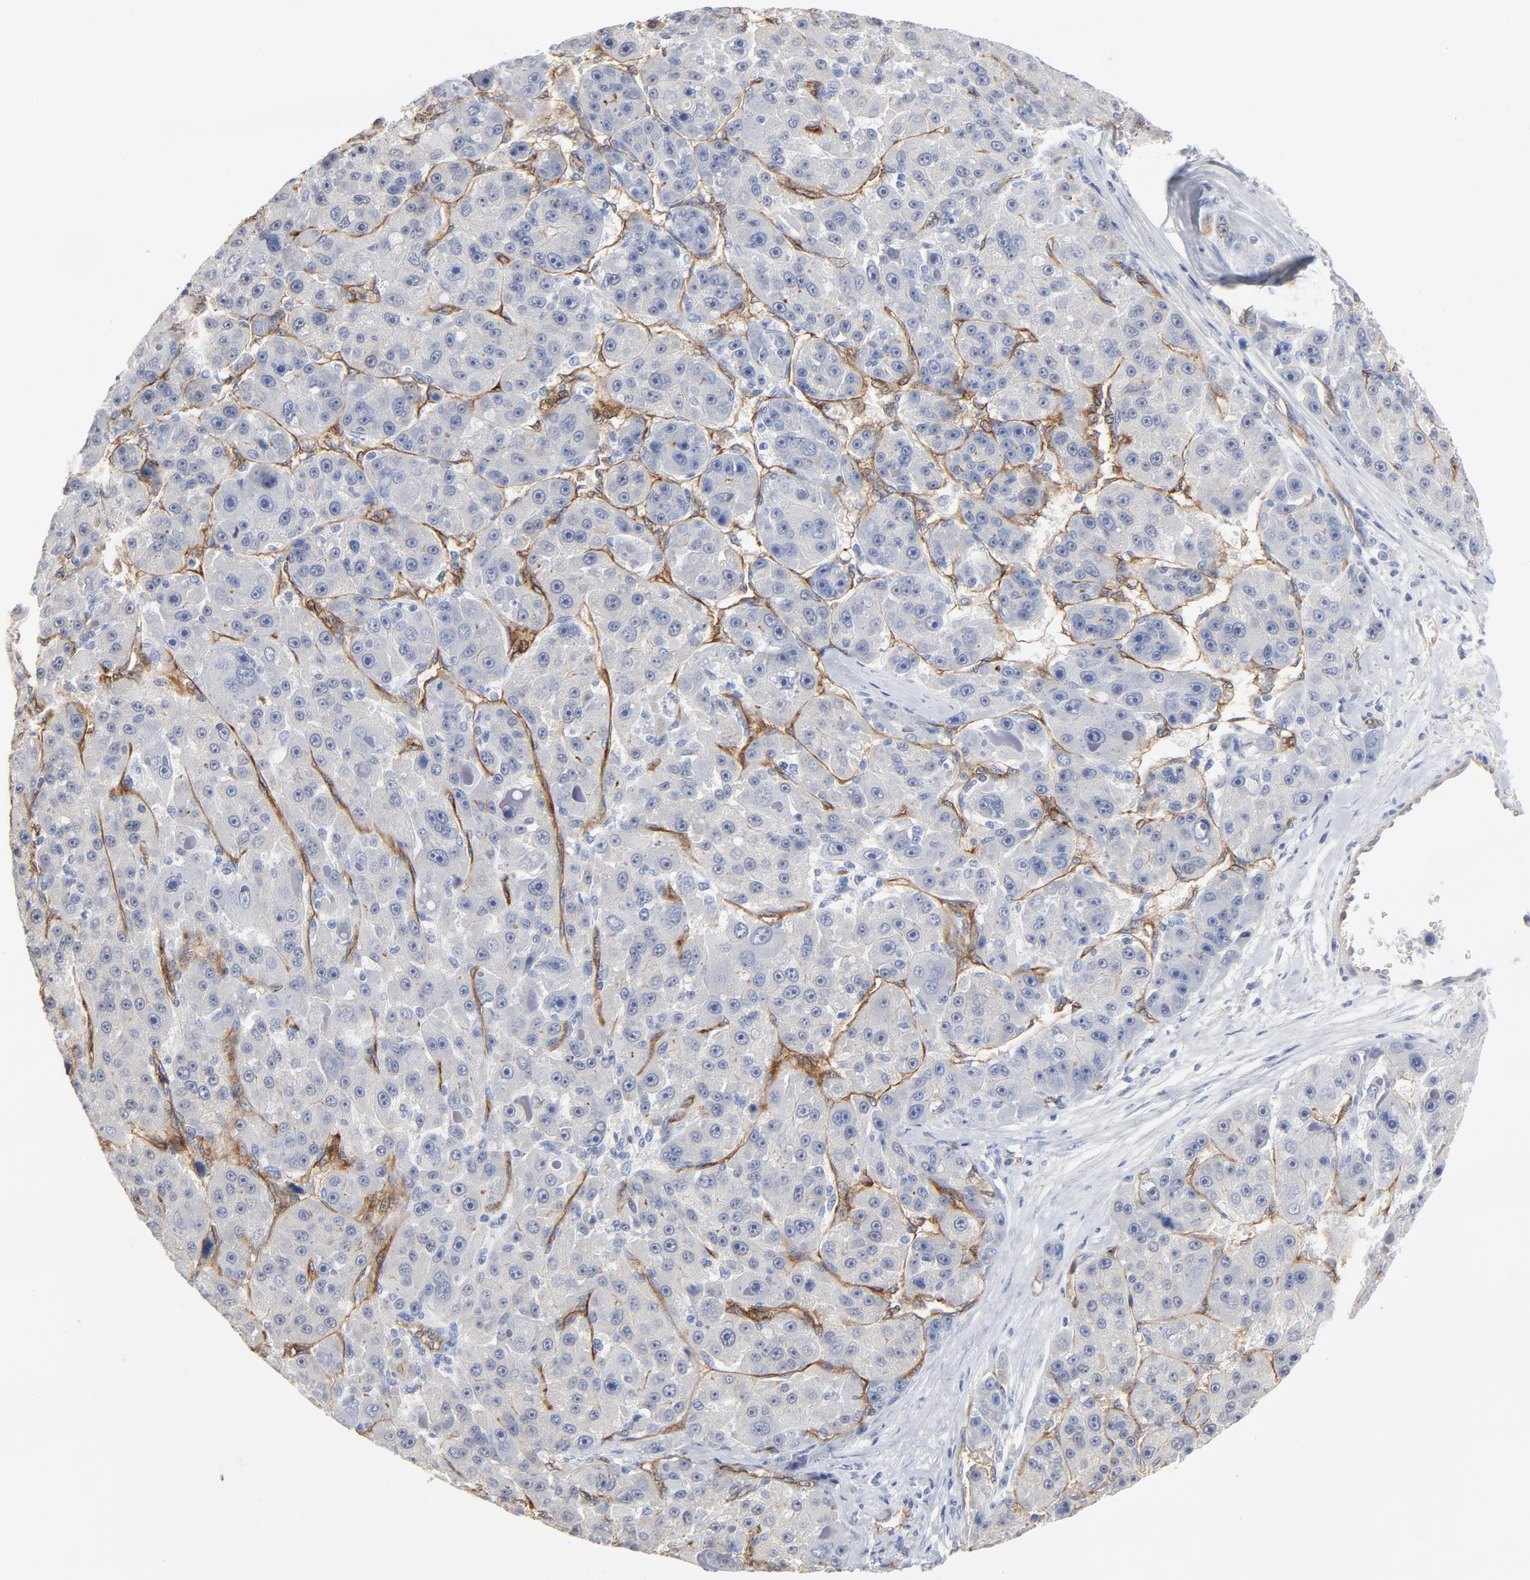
{"staining": {"intensity": "negative", "quantity": "none", "location": "none"}, "tissue": "liver cancer", "cell_type": "Tumor cells", "image_type": "cancer", "snomed": [{"axis": "morphology", "description": "Carcinoma, Hepatocellular, NOS"}, {"axis": "topography", "description": "Liver"}], "caption": "This is a photomicrograph of immunohistochemistry (IHC) staining of liver cancer (hepatocellular carcinoma), which shows no expression in tumor cells.", "gene": "SHANK3", "patient": {"sex": "male", "age": 76}}